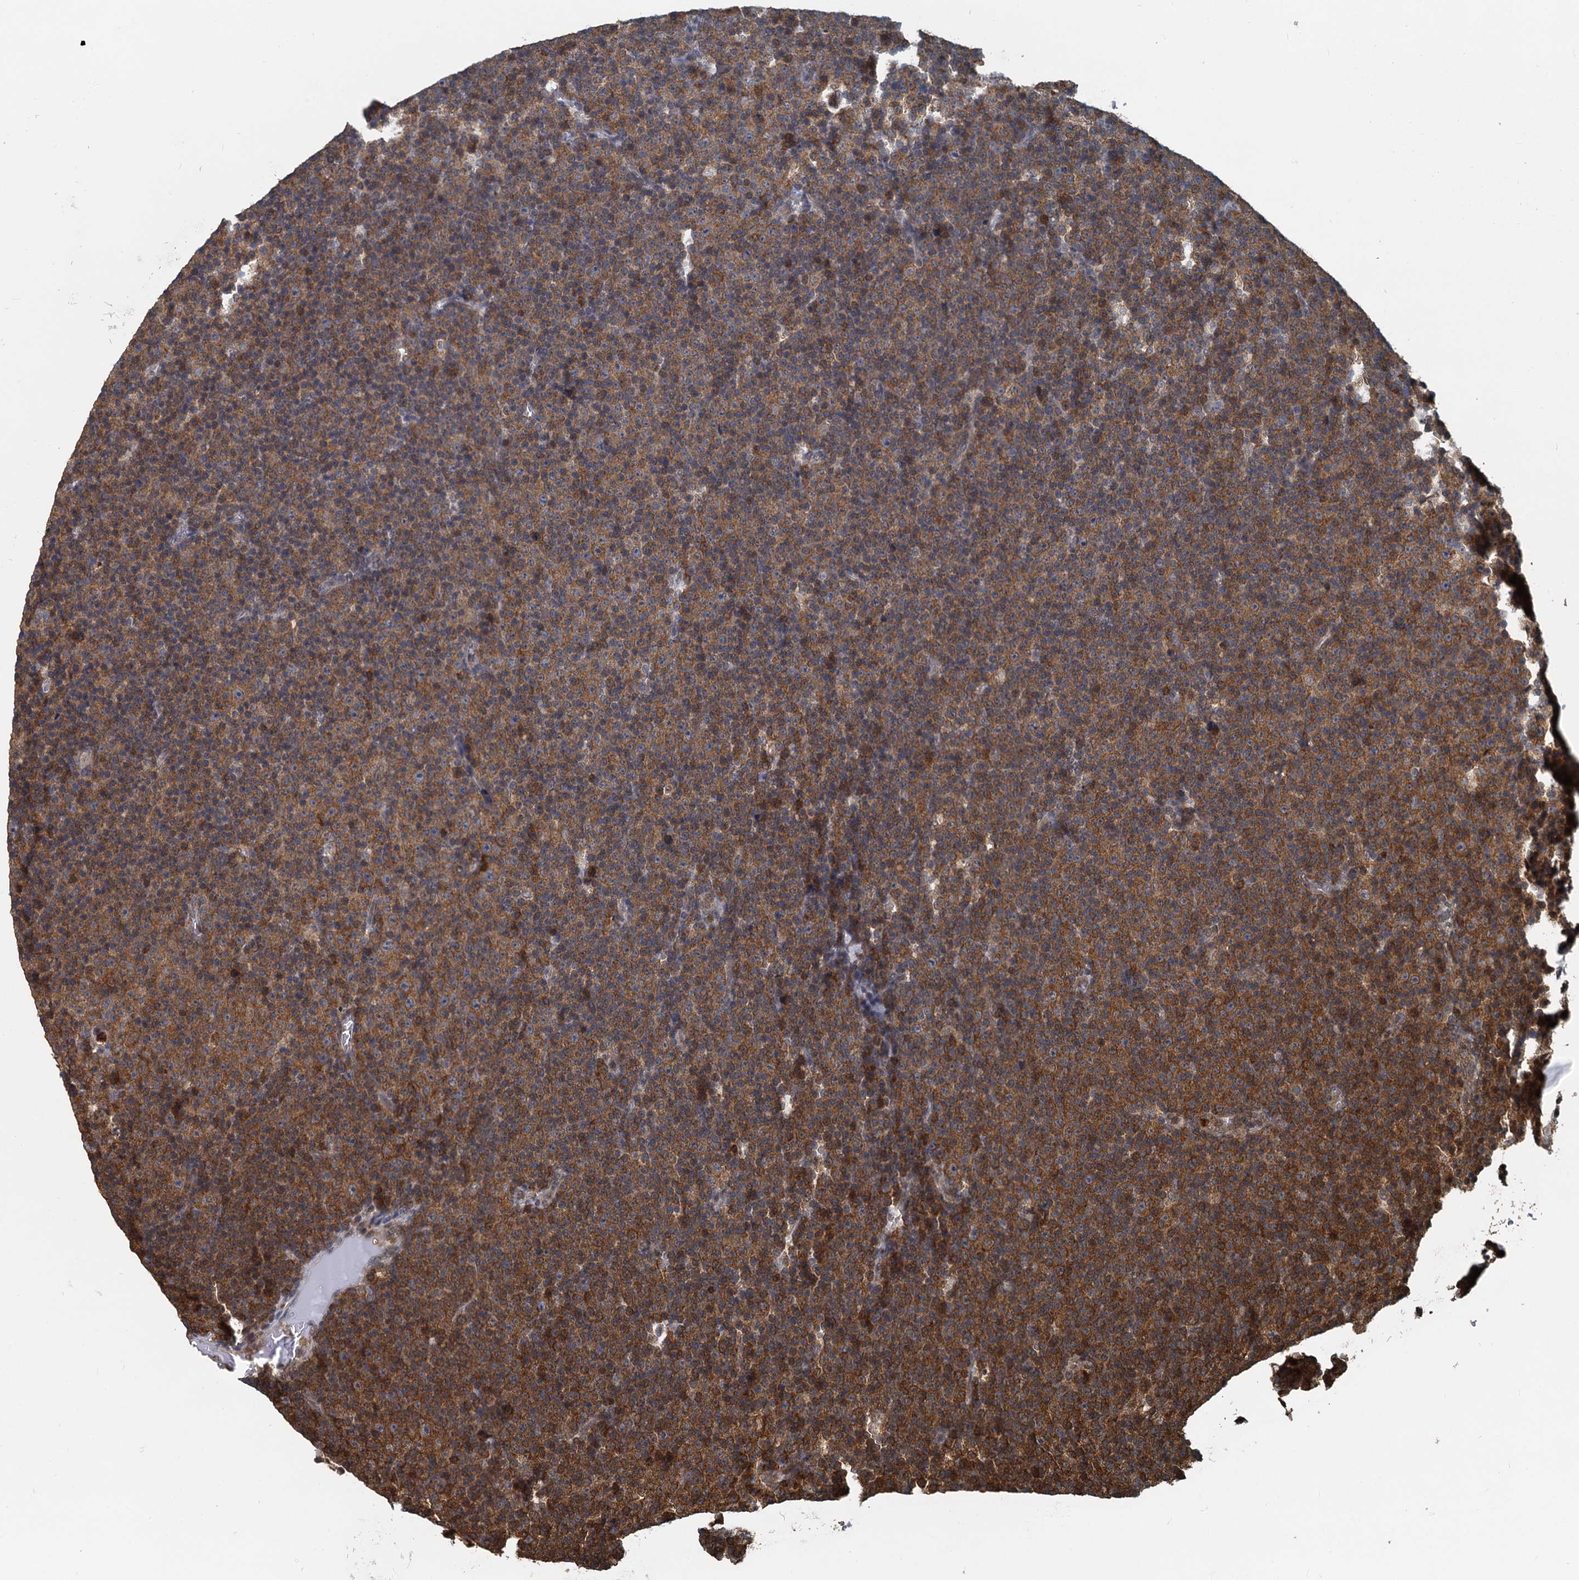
{"staining": {"intensity": "strong", "quantity": "25%-75%", "location": "cytoplasmic/membranous"}, "tissue": "lymphoma", "cell_type": "Tumor cells", "image_type": "cancer", "snomed": [{"axis": "morphology", "description": "Malignant lymphoma, non-Hodgkin's type, Low grade"}, {"axis": "topography", "description": "Lymph node"}], "caption": "Immunohistochemistry (IHC) (DAB) staining of malignant lymphoma, non-Hodgkin's type (low-grade) displays strong cytoplasmic/membranous protein staining in approximately 25%-75% of tumor cells.", "gene": "GPI", "patient": {"sex": "female", "age": 67}}